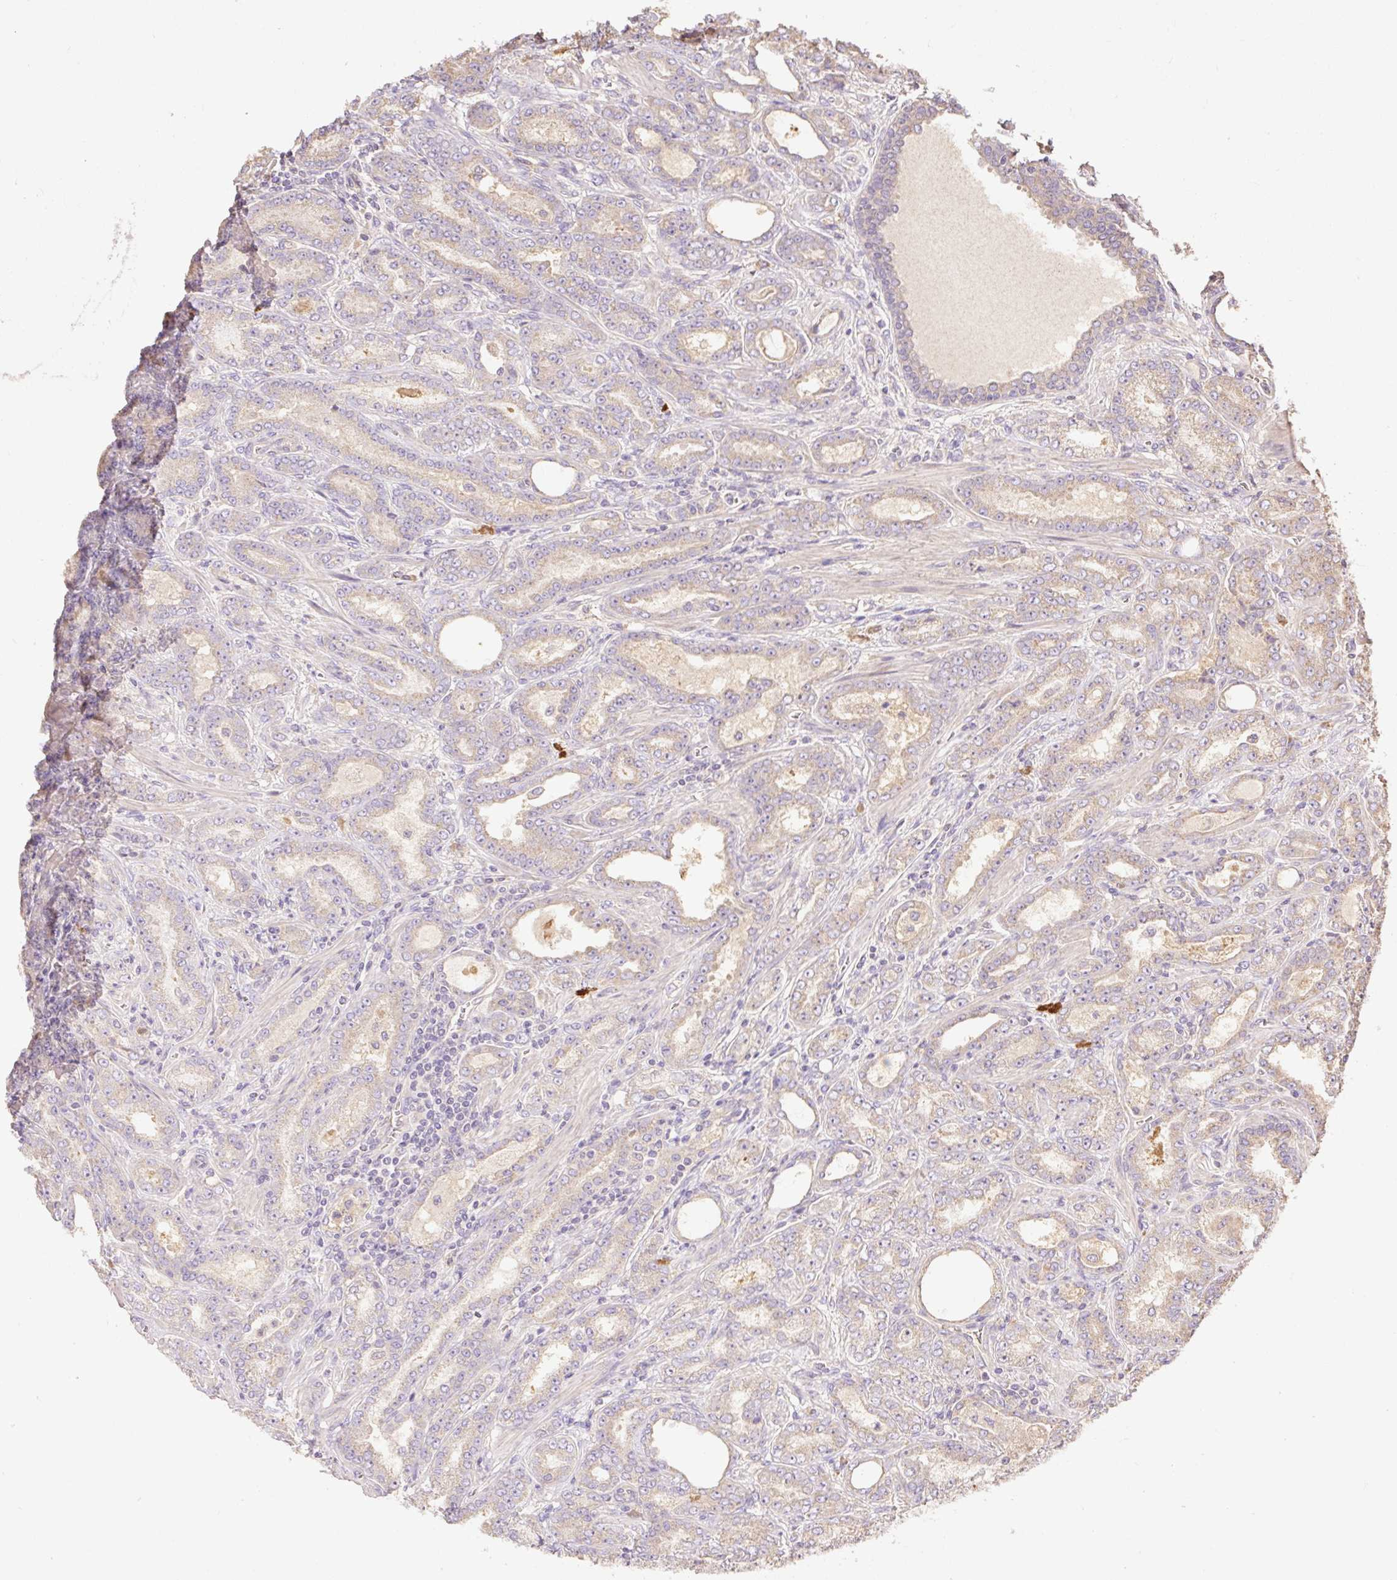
{"staining": {"intensity": "weak", "quantity": "<25%", "location": "cytoplasmic/membranous"}, "tissue": "prostate cancer", "cell_type": "Tumor cells", "image_type": "cancer", "snomed": [{"axis": "morphology", "description": "Adenocarcinoma, High grade"}, {"axis": "topography", "description": "Prostate"}], "caption": "There is no significant expression in tumor cells of high-grade adenocarcinoma (prostate).", "gene": "DESI1", "patient": {"sex": "male", "age": 72}}